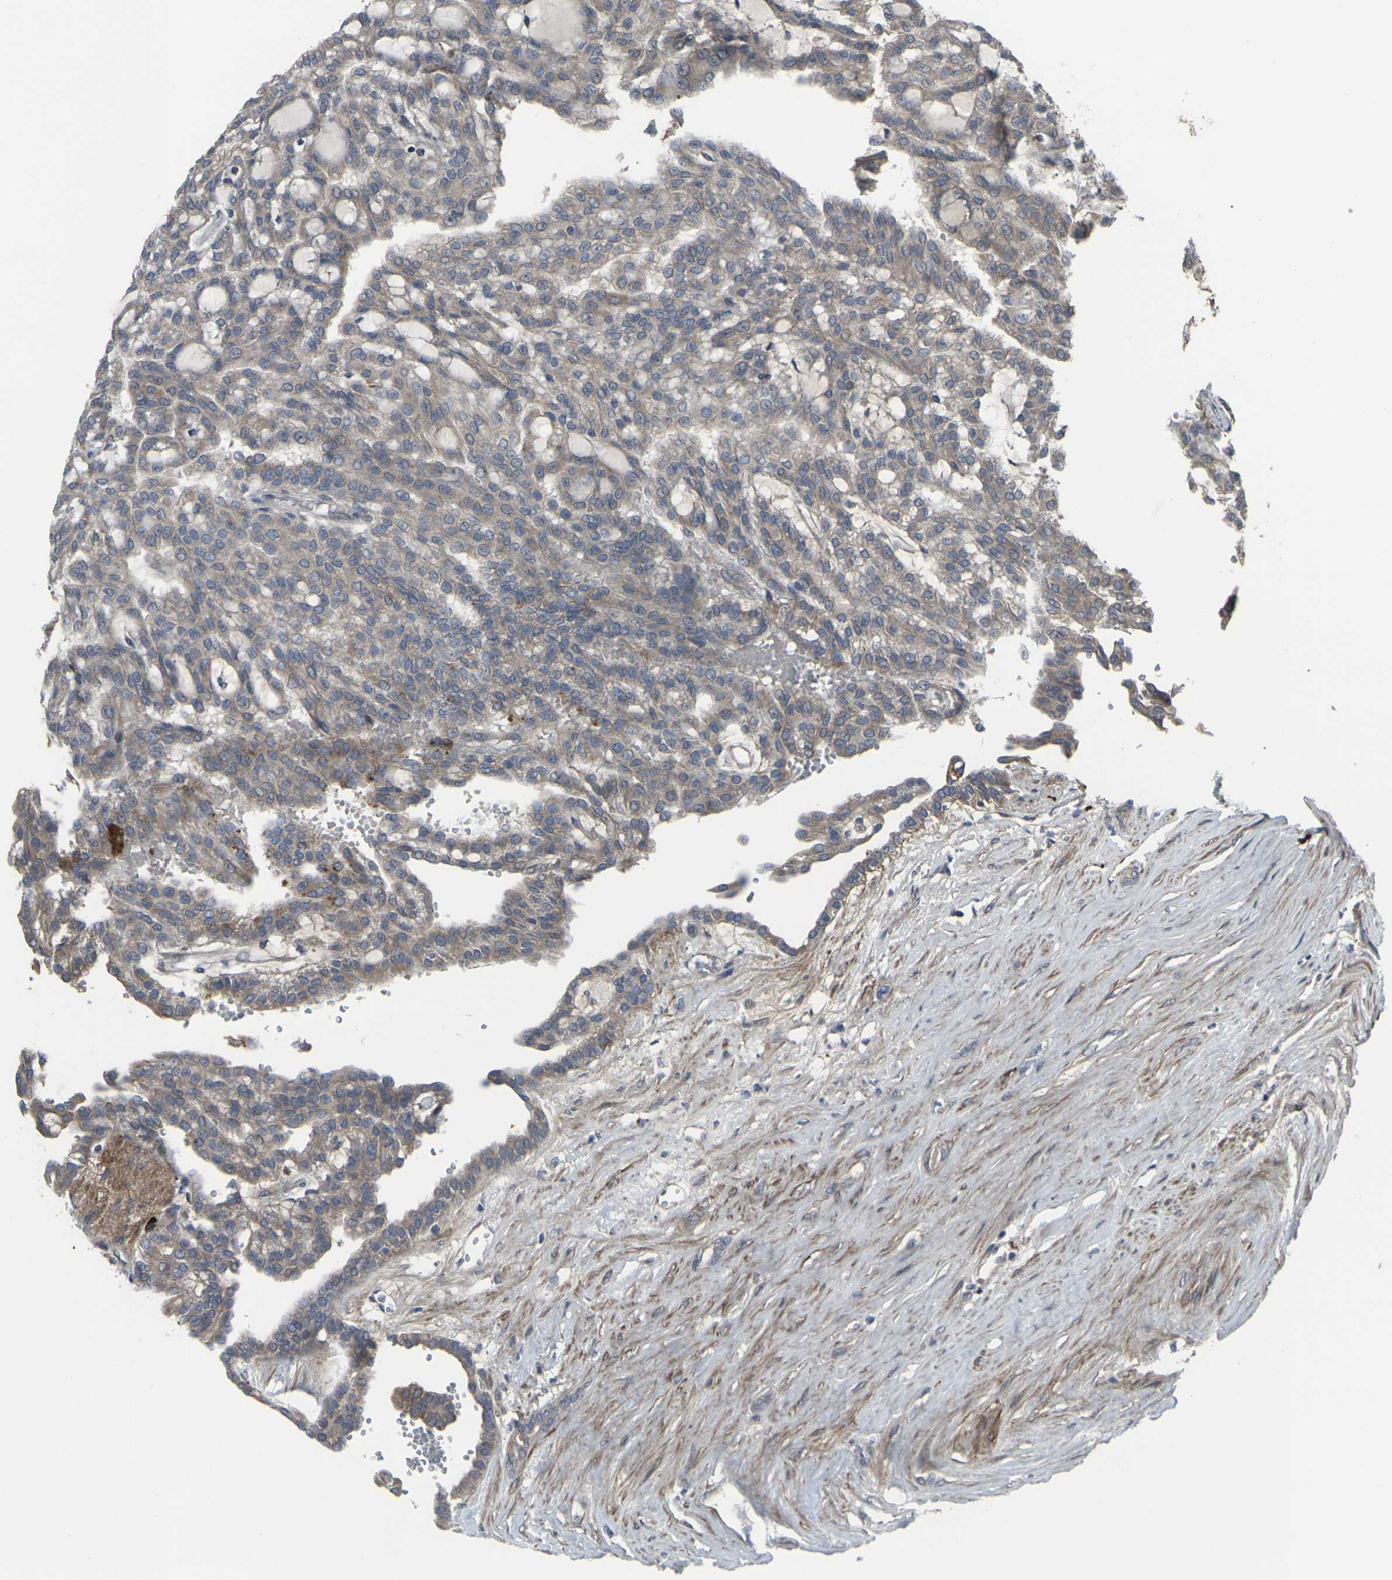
{"staining": {"intensity": "weak", "quantity": ">75%", "location": "cytoplasmic/membranous"}, "tissue": "renal cancer", "cell_type": "Tumor cells", "image_type": "cancer", "snomed": [{"axis": "morphology", "description": "Adenocarcinoma, NOS"}, {"axis": "topography", "description": "Kidney"}], "caption": "There is low levels of weak cytoplasmic/membranous staining in tumor cells of adenocarcinoma (renal), as demonstrated by immunohistochemical staining (brown color).", "gene": "CCR10", "patient": {"sex": "male", "age": 63}}